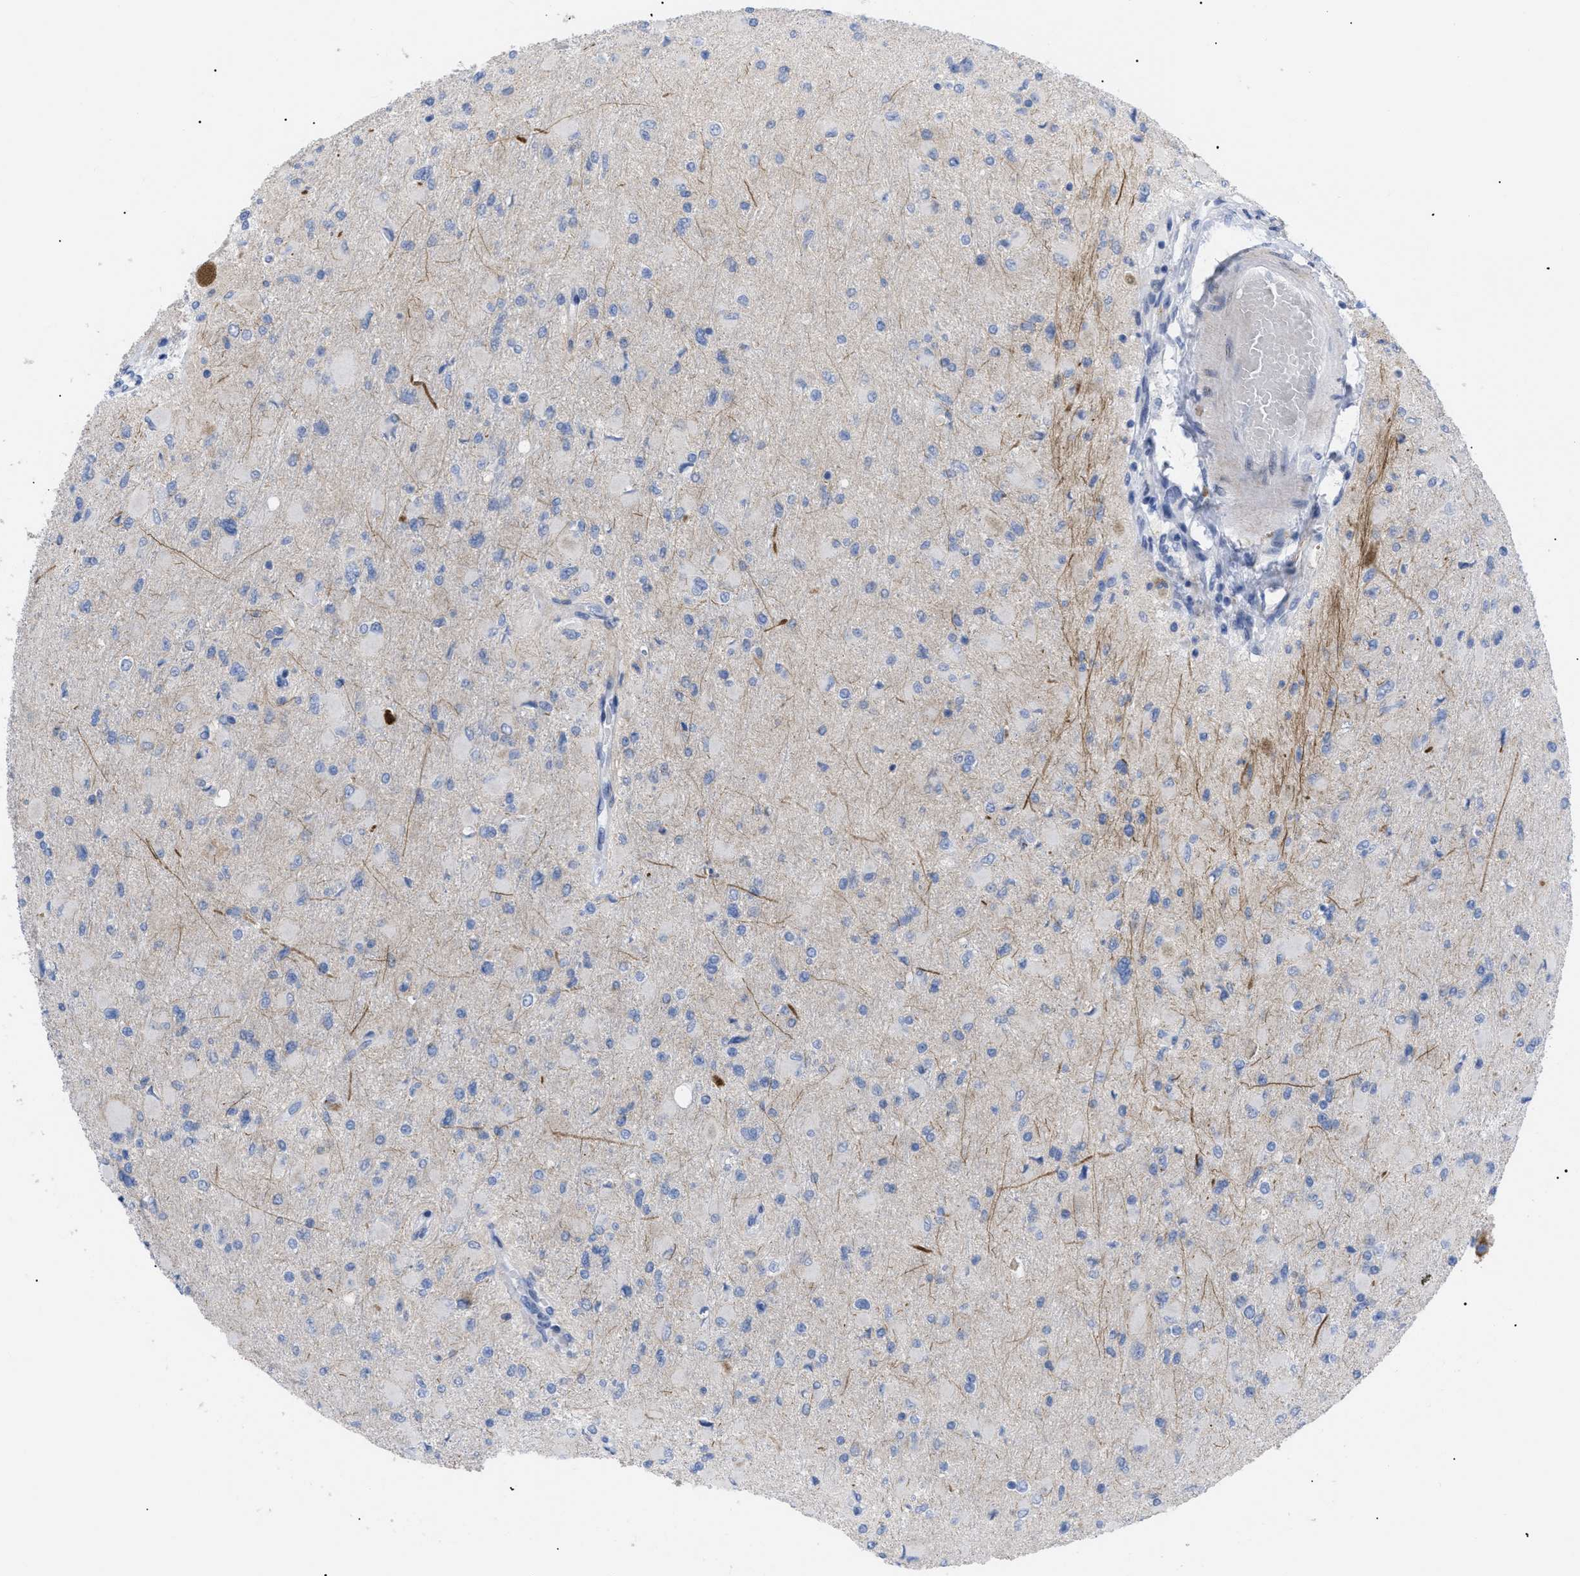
{"staining": {"intensity": "negative", "quantity": "none", "location": "none"}, "tissue": "glioma", "cell_type": "Tumor cells", "image_type": "cancer", "snomed": [{"axis": "morphology", "description": "Glioma, malignant, High grade"}, {"axis": "topography", "description": "Cerebral cortex"}], "caption": "IHC micrograph of human malignant glioma (high-grade) stained for a protein (brown), which shows no expression in tumor cells.", "gene": "CAV3", "patient": {"sex": "female", "age": 36}}